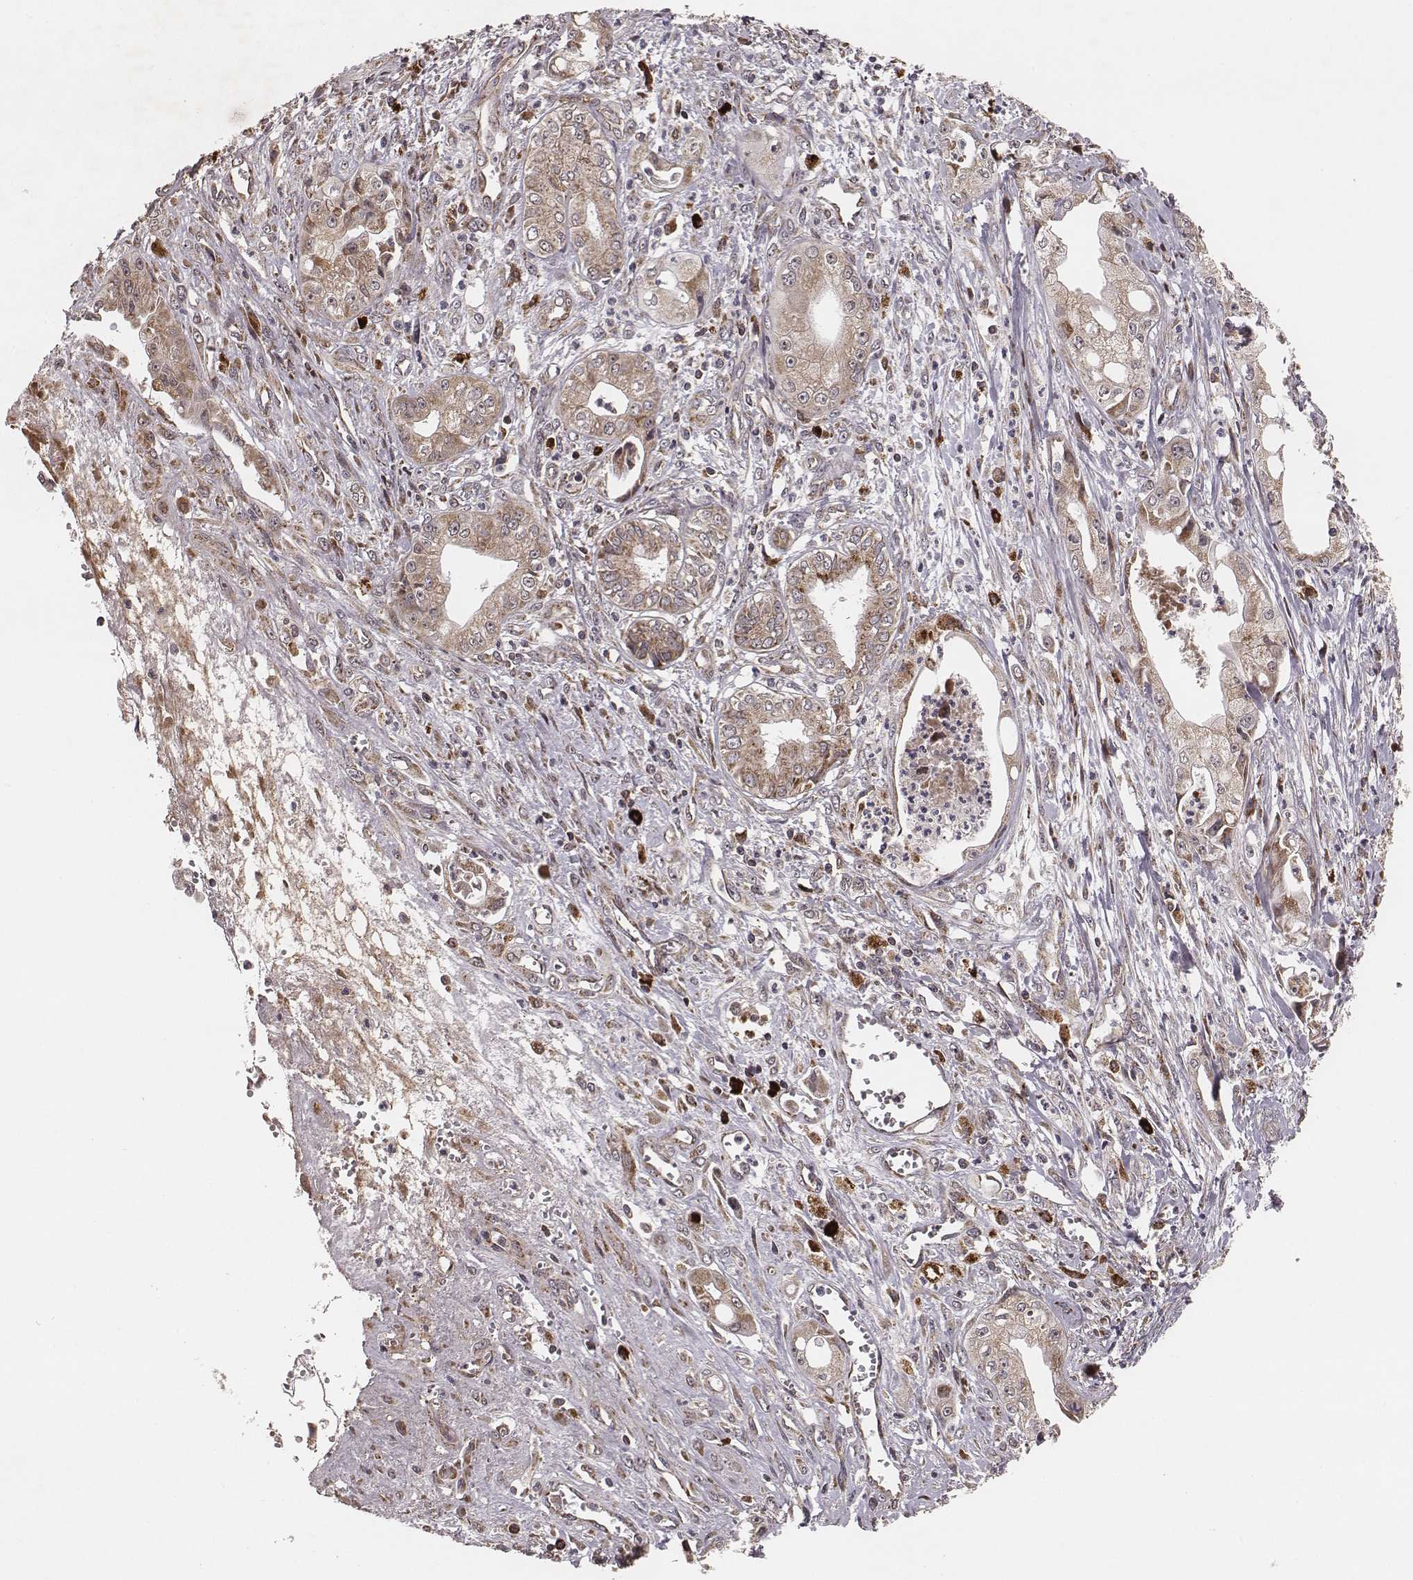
{"staining": {"intensity": "moderate", "quantity": ">75%", "location": "cytoplasmic/membranous"}, "tissue": "pancreatic cancer", "cell_type": "Tumor cells", "image_type": "cancer", "snomed": [{"axis": "morphology", "description": "Adenocarcinoma, NOS"}, {"axis": "topography", "description": "Pancreas"}], "caption": "A micrograph of human pancreatic adenocarcinoma stained for a protein displays moderate cytoplasmic/membranous brown staining in tumor cells.", "gene": "ZDHHC21", "patient": {"sex": "female", "age": 65}}